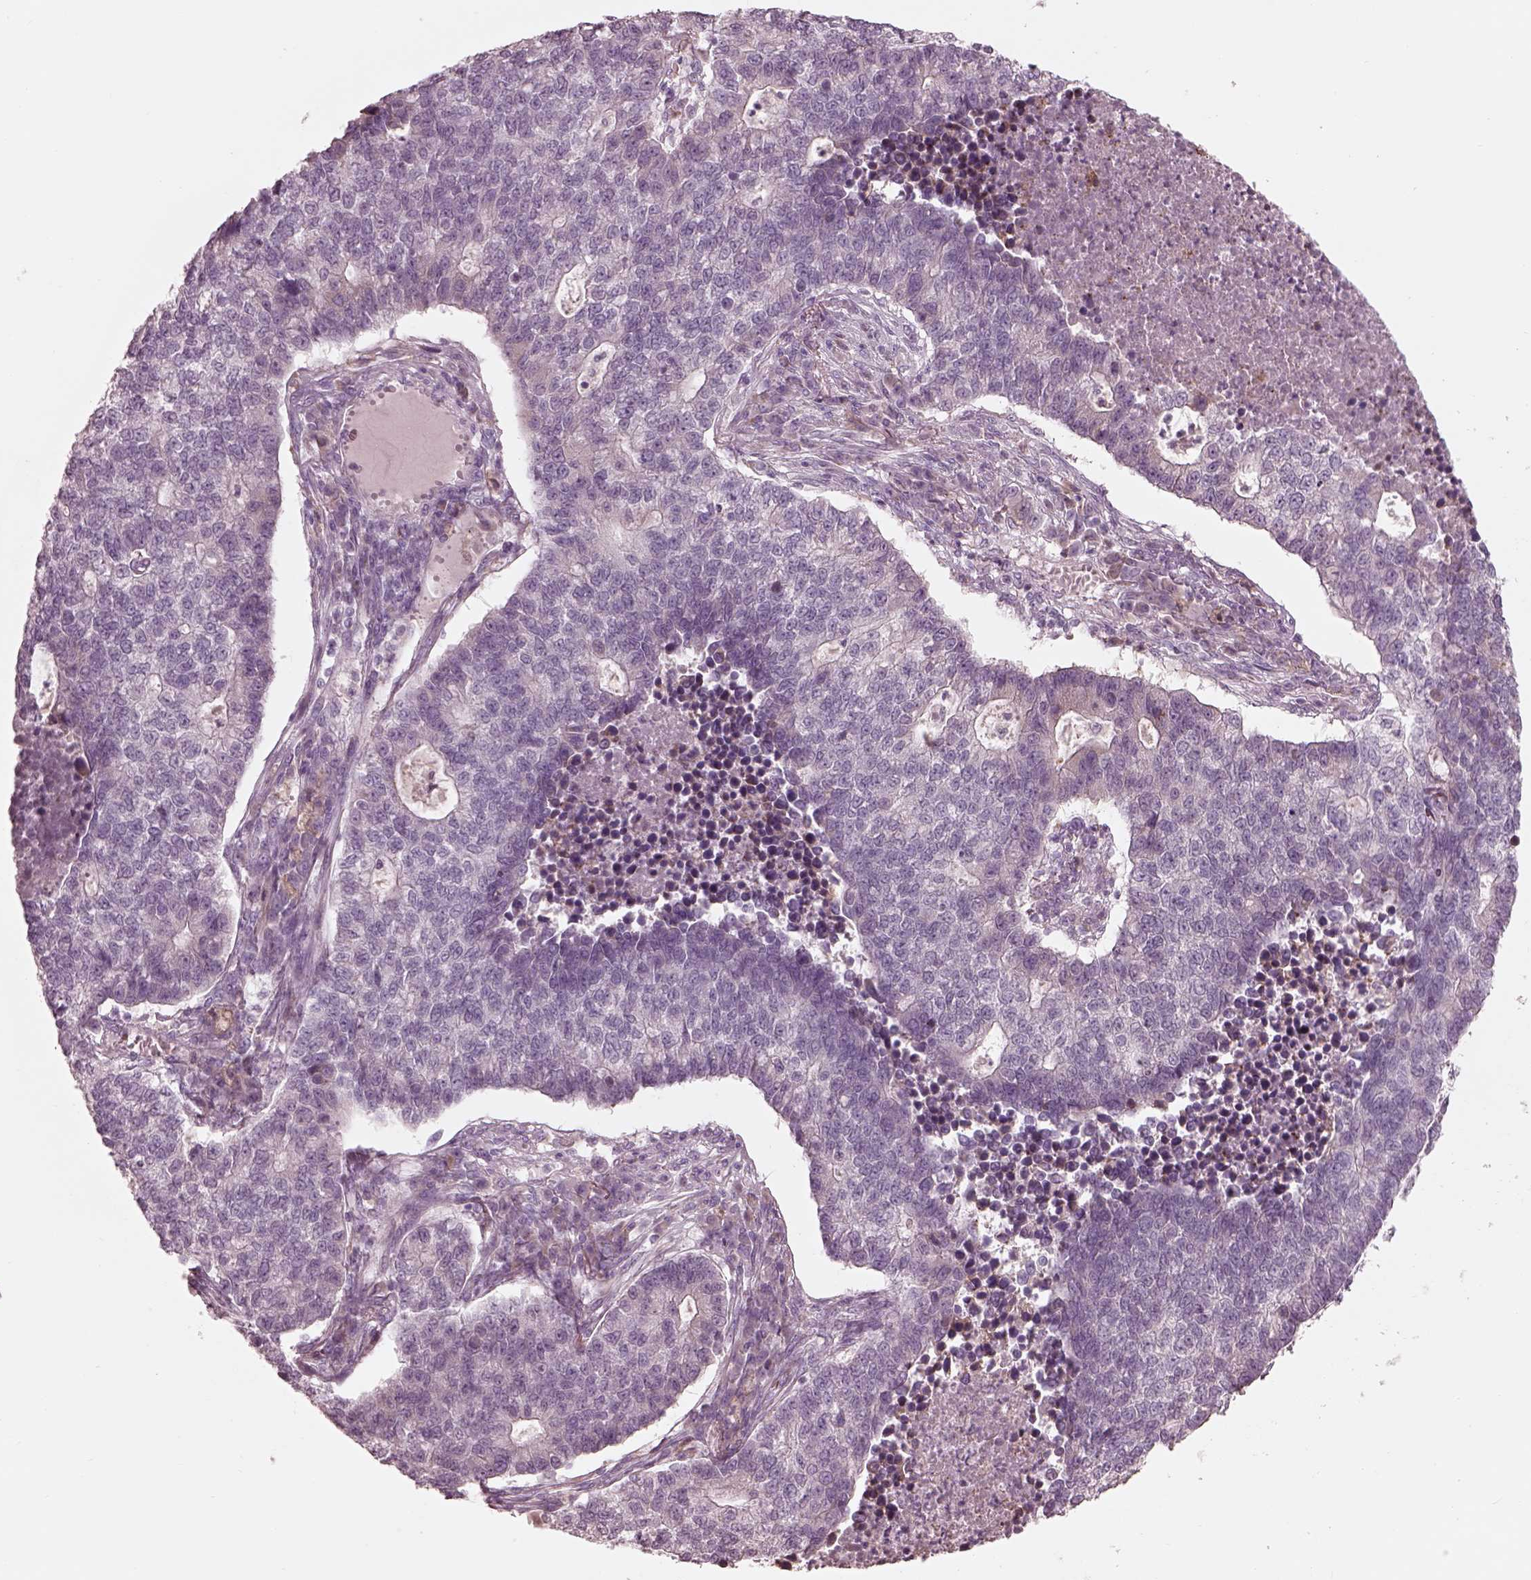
{"staining": {"intensity": "negative", "quantity": "none", "location": "none"}, "tissue": "lung cancer", "cell_type": "Tumor cells", "image_type": "cancer", "snomed": [{"axis": "morphology", "description": "Adenocarcinoma, NOS"}, {"axis": "topography", "description": "Lung"}], "caption": "Tumor cells show no significant expression in lung cancer. (Brightfield microscopy of DAB immunohistochemistry at high magnification).", "gene": "CADM2", "patient": {"sex": "male", "age": 57}}